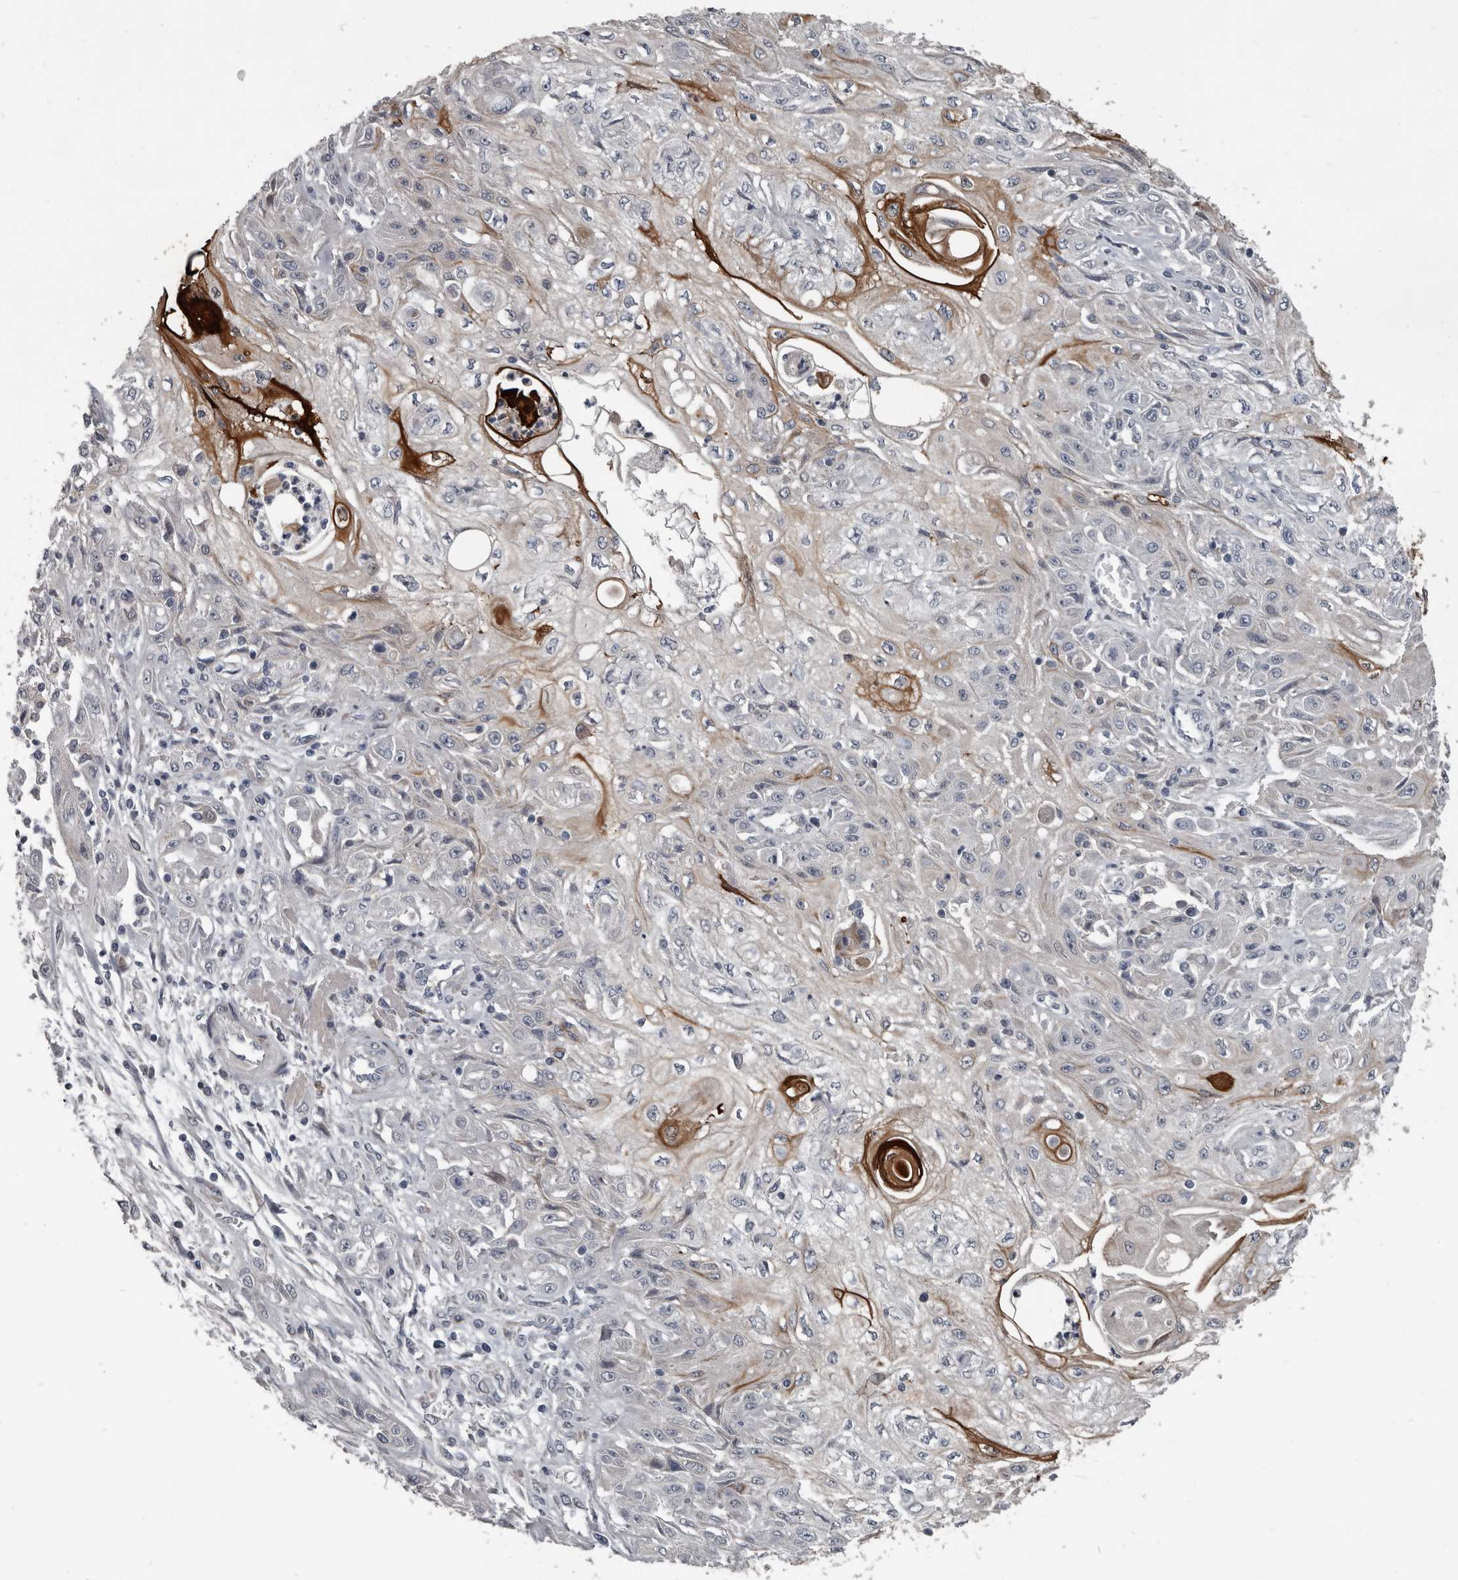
{"staining": {"intensity": "strong", "quantity": "<25%", "location": "cytoplasmic/membranous"}, "tissue": "skin cancer", "cell_type": "Tumor cells", "image_type": "cancer", "snomed": [{"axis": "morphology", "description": "Squamous cell carcinoma, NOS"}, {"axis": "morphology", "description": "Squamous cell carcinoma, metastatic, NOS"}, {"axis": "topography", "description": "Skin"}, {"axis": "topography", "description": "Lymph node"}], "caption": "Immunohistochemical staining of human skin metastatic squamous cell carcinoma exhibits strong cytoplasmic/membranous protein positivity in approximately <25% of tumor cells.", "gene": "C1orf216", "patient": {"sex": "male", "age": 75}}